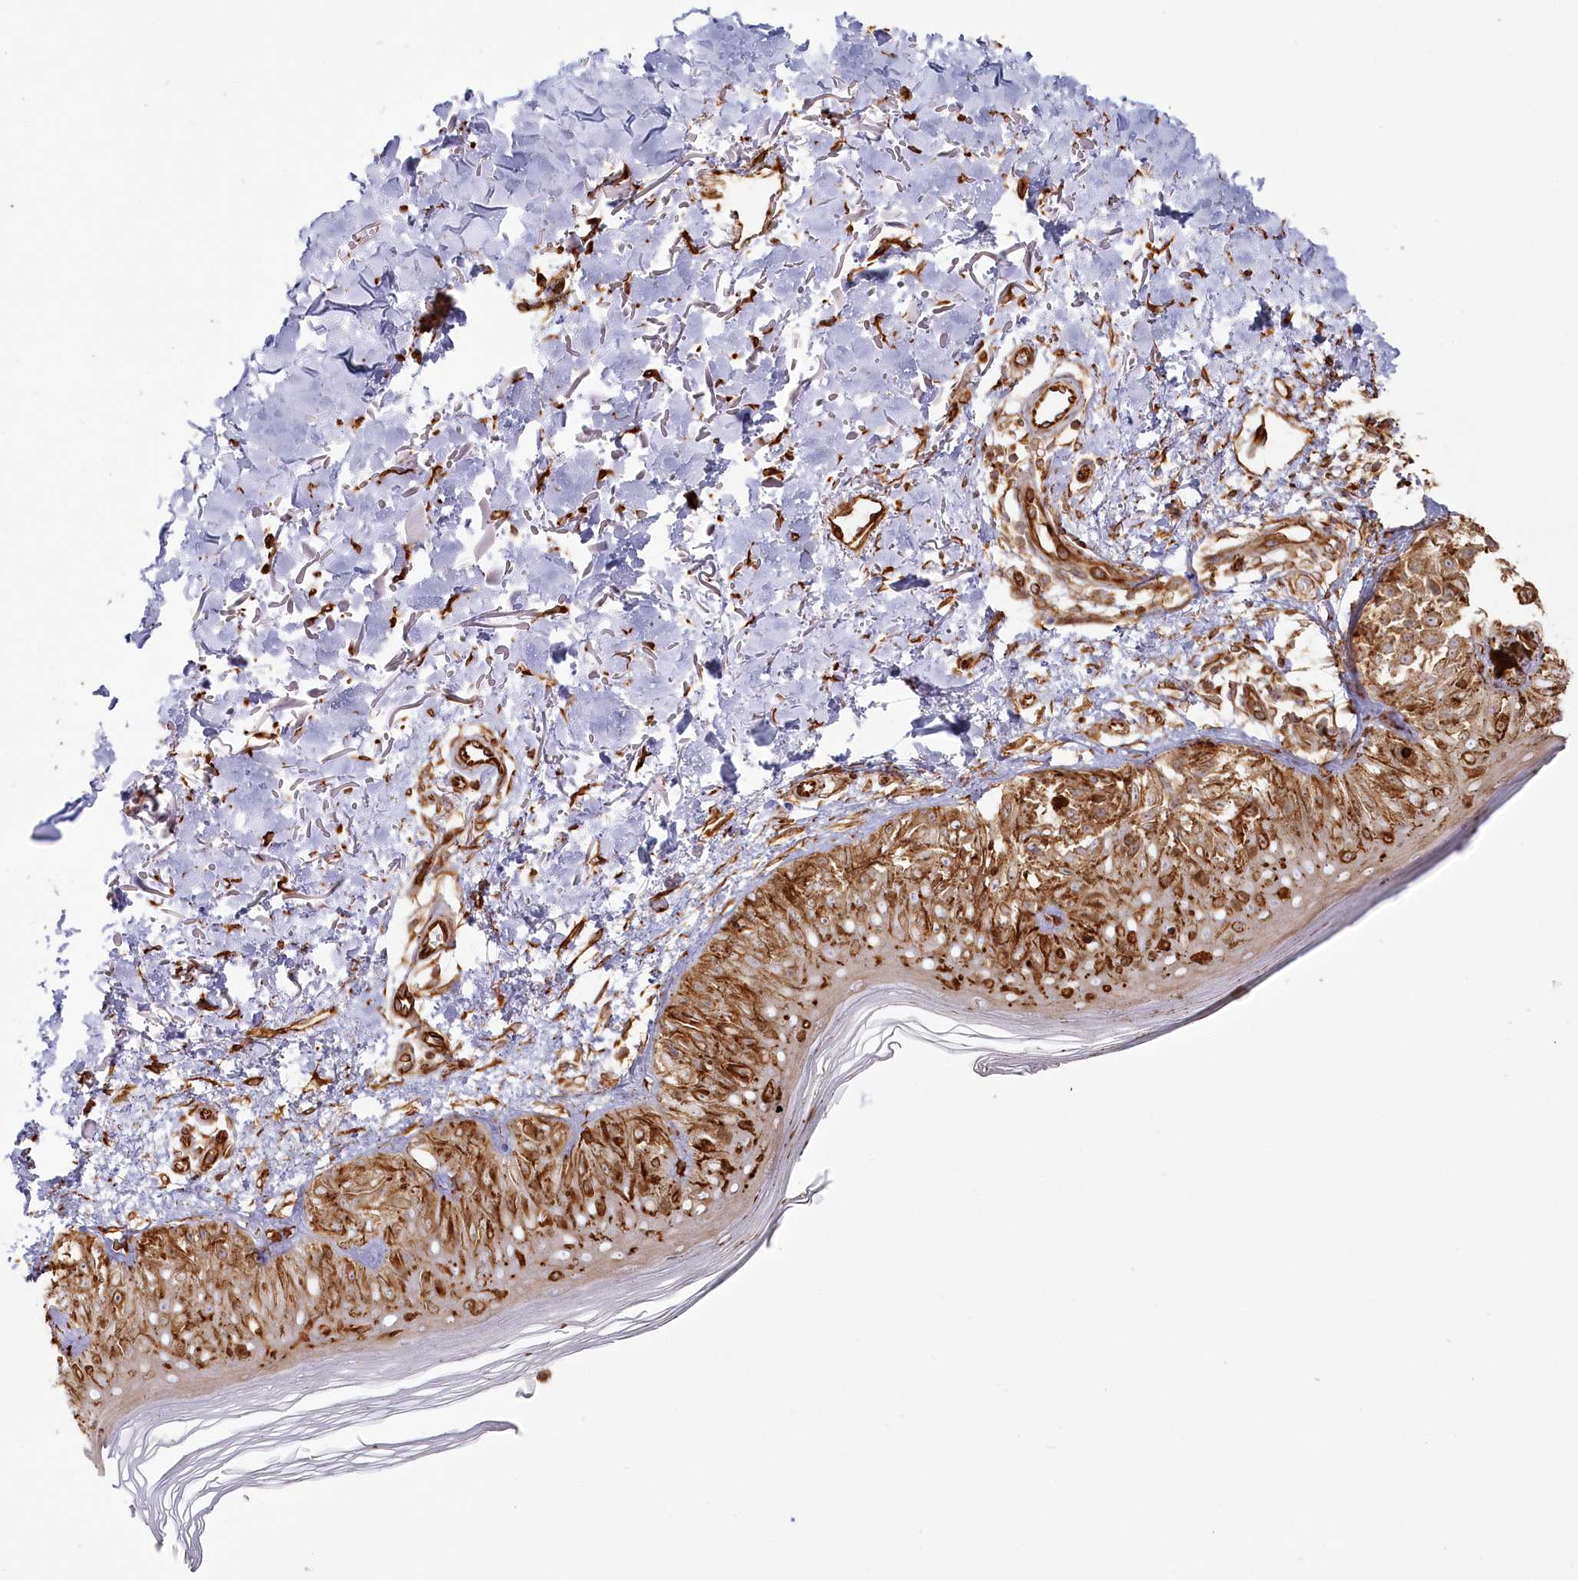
{"staining": {"intensity": "moderate", "quantity": ">75%", "location": "cytoplasmic/membranous"}, "tissue": "melanoma", "cell_type": "Tumor cells", "image_type": "cancer", "snomed": [{"axis": "morphology", "description": "Malignant melanoma, NOS"}, {"axis": "topography", "description": "Skin"}], "caption": "Immunohistochemistry photomicrograph of neoplastic tissue: melanoma stained using immunohistochemistry (IHC) exhibits medium levels of moderate protein expression localized specifically in the cytoplasmic/membranous of tumor cells, appearing as a cytoplasmic/membranous brown color.", "gene": "TTC1", "patient": {"sex": "female", "age": 50}}